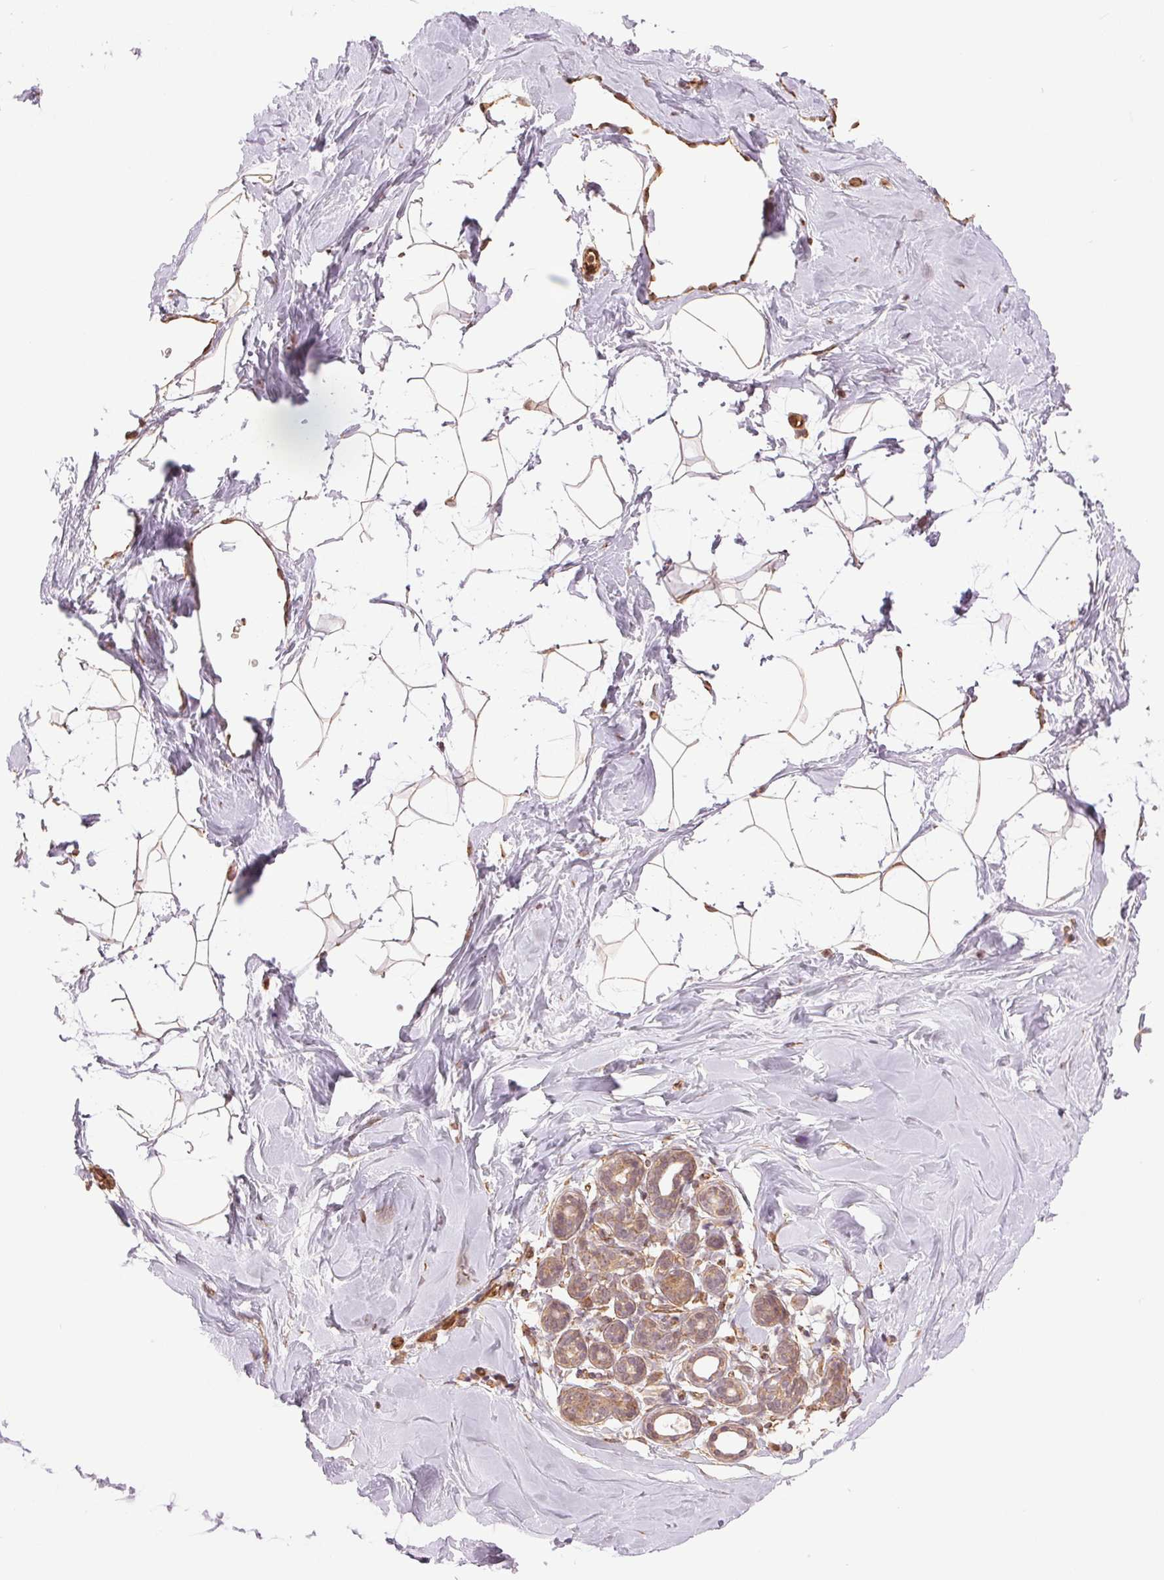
{"staining": {"intensity": "weak", "quantity": "25%-75%", "location": "cytoplasmic/membranous"}, "tissue": "breast", "cell_type": "Adipocytes", "image_type": "normal", "snomed": [{"axis": "morphology", "description": "Normal tissue, NOS"}, {"axis": "topography", "description": "Breast"}], "caption": "IHC of normal human breast displays low levels of weak cytoplasmic/membranous positivity in approximately 25%-75% of adipocytes.", "gene": "STARD7", "patient": {"sex": "female", "age": 32}}